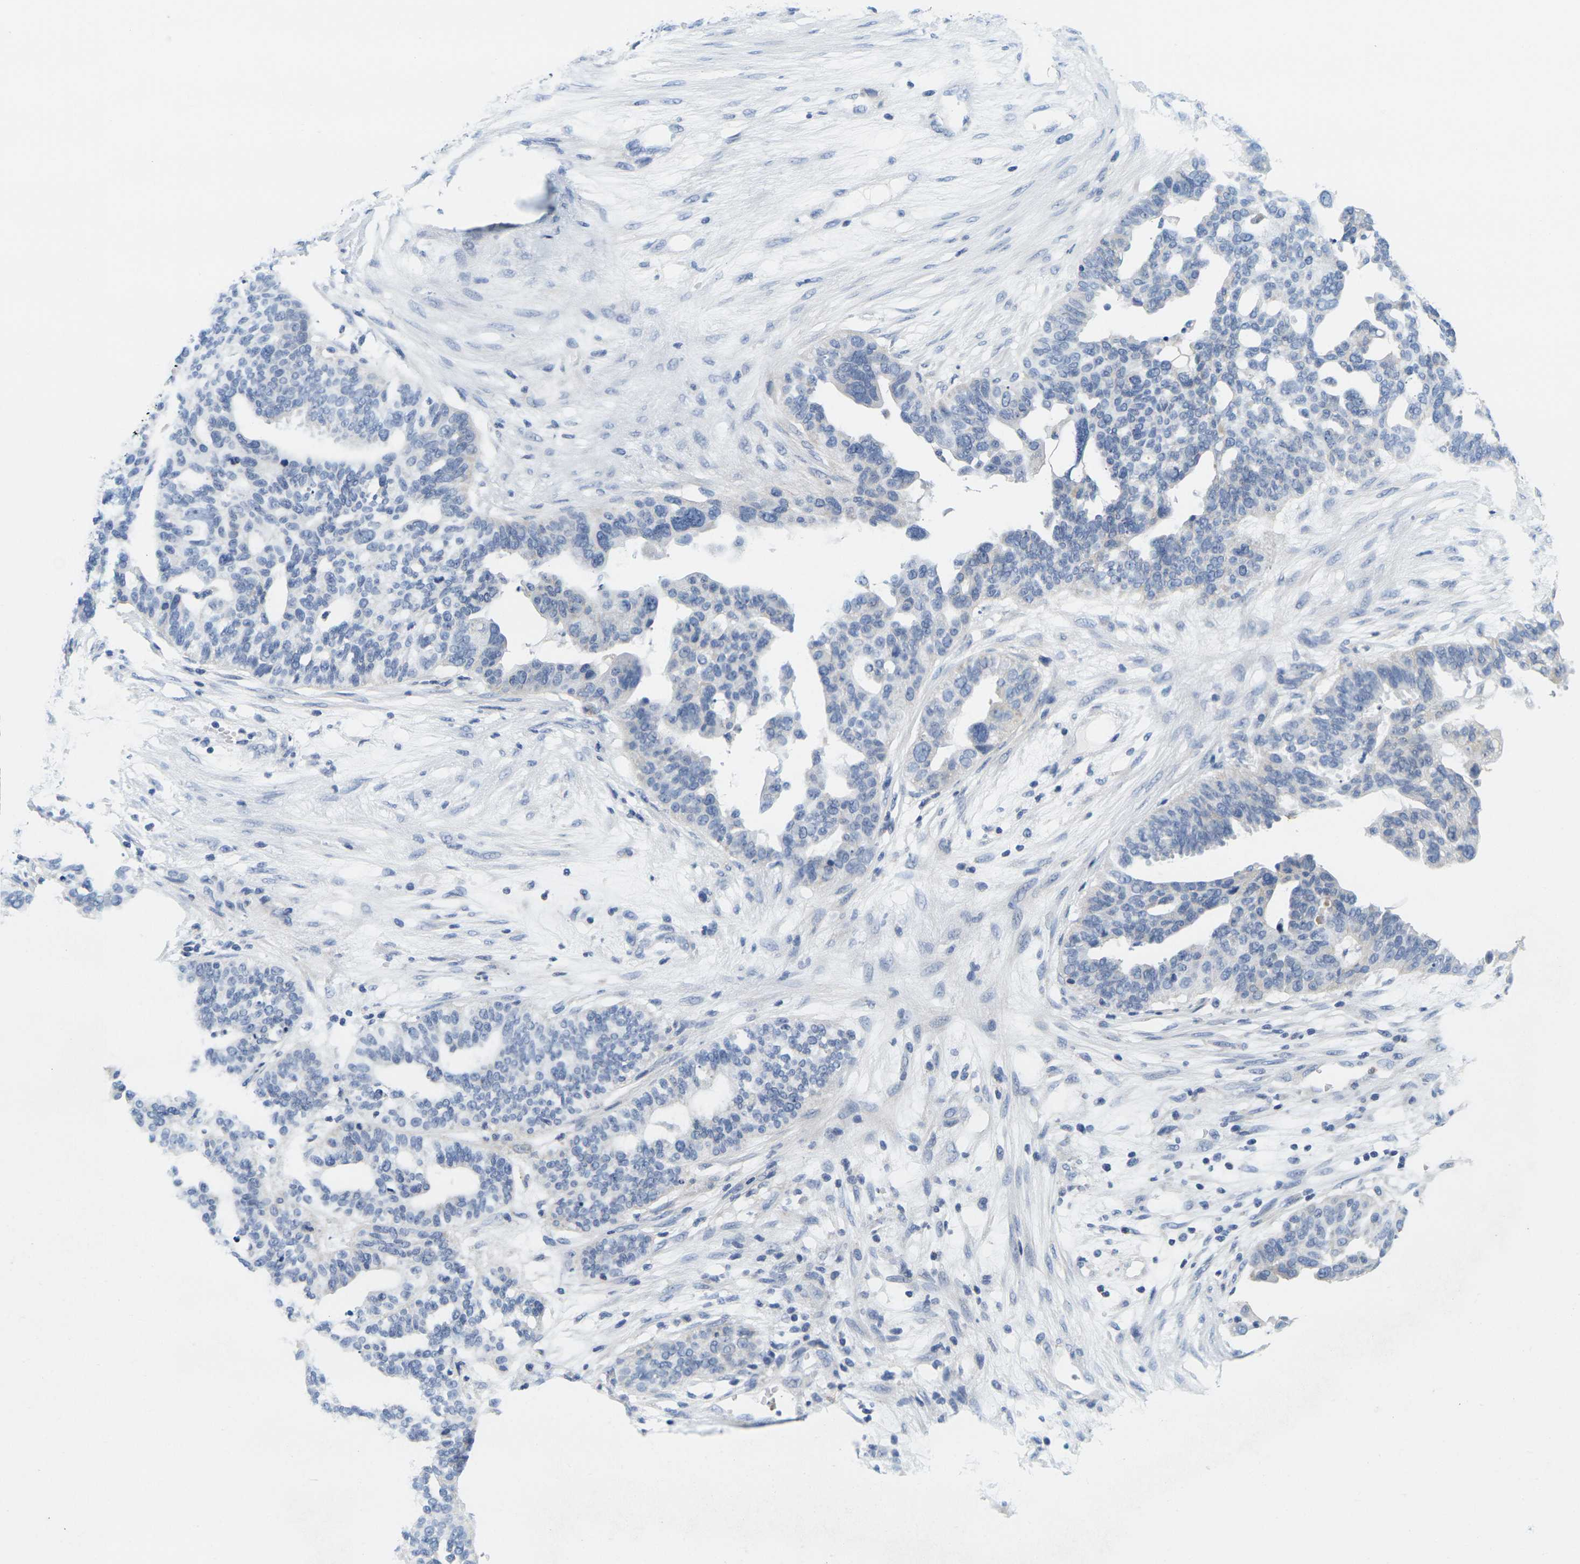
{"staining": {"intensity": "negative", "quantity": "none", "location": "none"}, "tissue": "ovarian cancer", "cell_type": "Tumor cells", "image_type": "cancer", "snomed": [{"axis": "morphology", "description": "Cystadenocarcinoma, serous, NOS"}, {"axis": "topography", "description": "Ovary"}], "caption": "A photomicrograph of human ovarian serous cystadenocarcinoma is negative for staining in tumor cells.", "gene": "KLK5", "patient": {"sex": "female", "age": 59}}